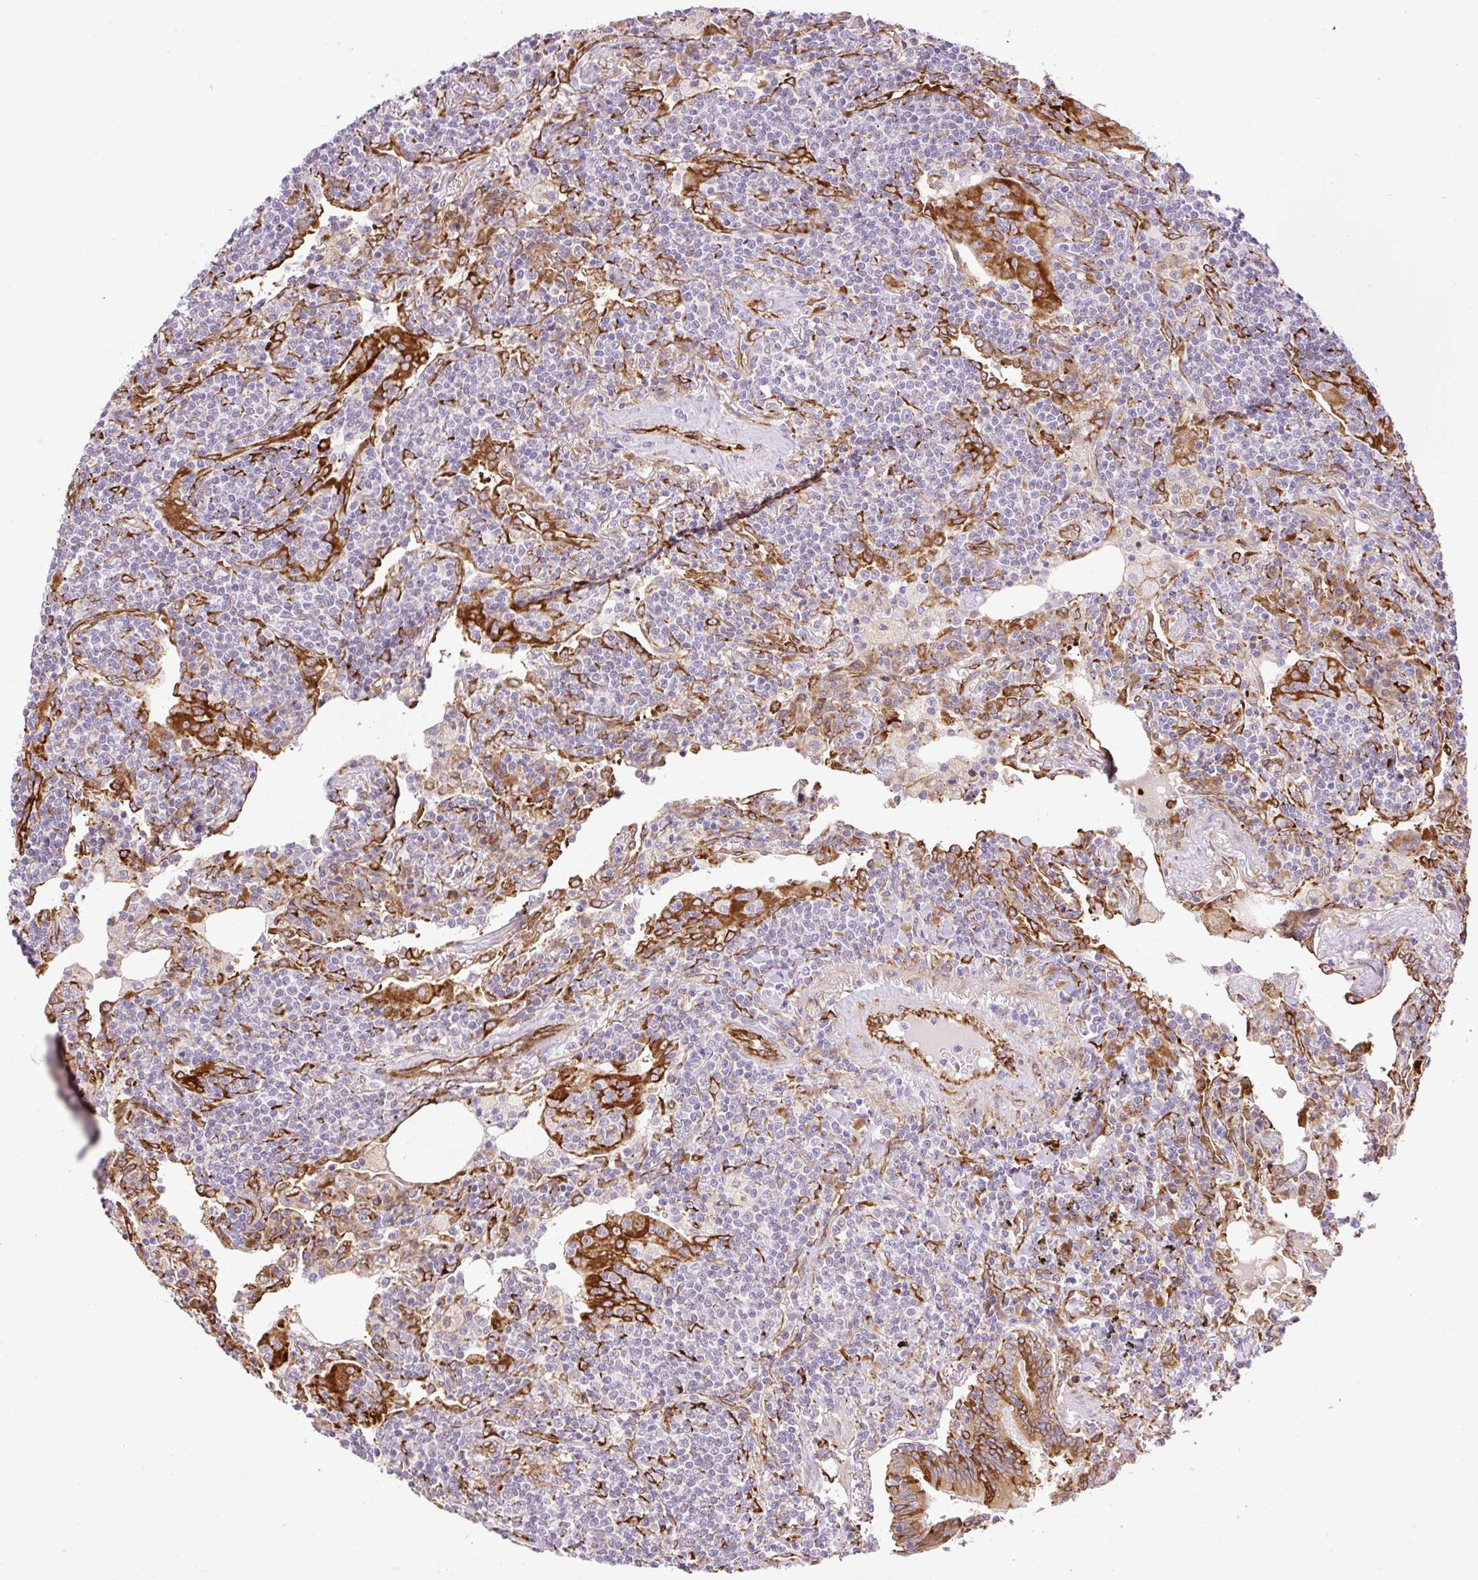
{"staining": {"intensity": "negative", "quantity": "none", "location": "none"}, "tissue": "lymphoma", "cell_type": "Tumor cells", "image_type": "cancer", "snomed": [{"axis": "morphology", "description": "Malignant lymphoma, non-Hodgkin's type, Low grade"}, {"axis": "topography", "description": "Lung"}], "caption": "The photomicrograph exhibits no significant positivity in tumor cells of lymphoma.", "gene": "RAB30", "patient": {"sex": "female", "age": 71}}